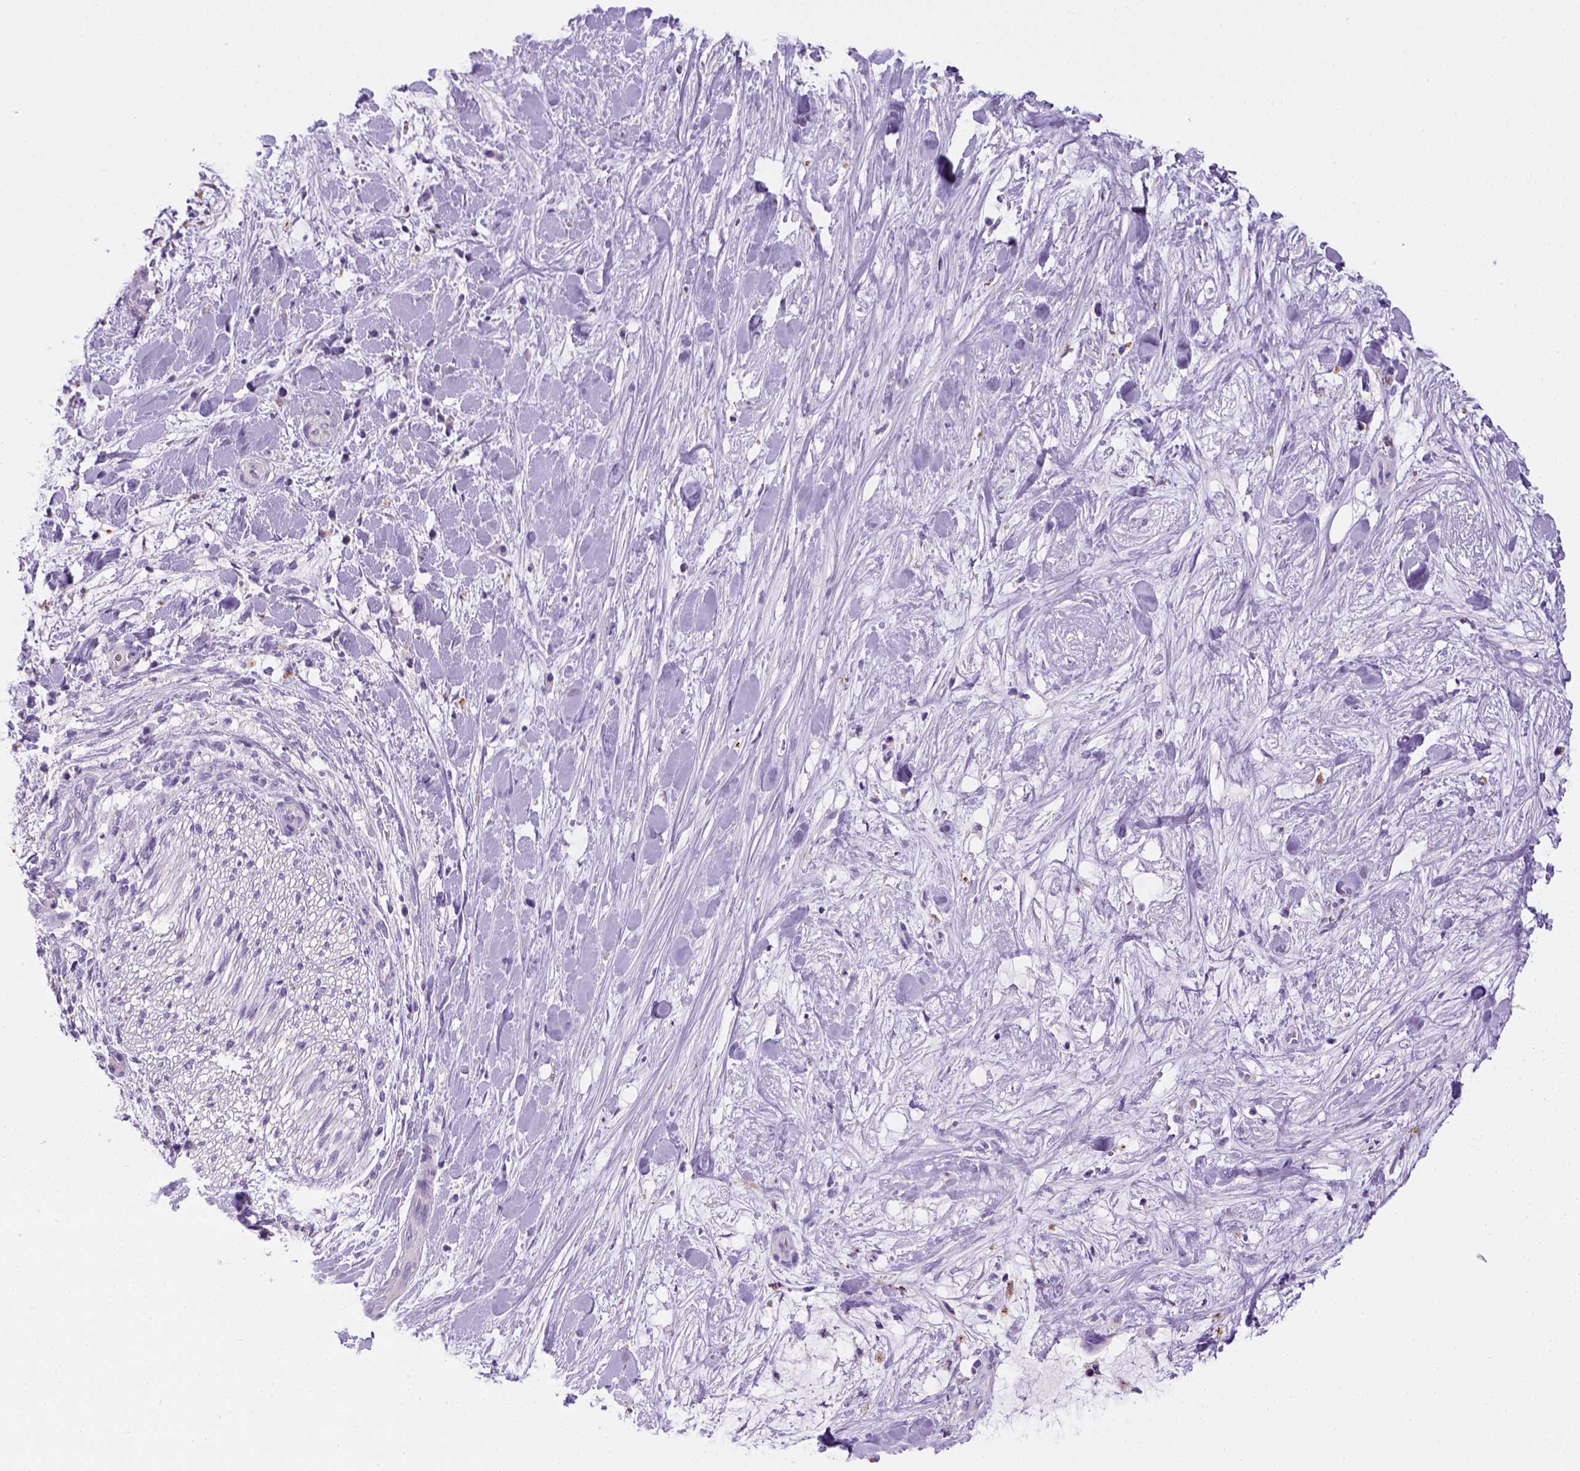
{"staining": {"intensity": "negative", "quantity": "none", "location": "none"}, "tissue": "liver cancer", "cell_type": "Tumor cells", "image_type": "cancer", "snomed": [{"axis": "morphology", "description": "Cholangiocarcinoma"}, {"axis": "topography", "description": "Liver"}], "caption": "This is an immunohistochemistry (IHC) photomicrograph of human liver cancer (cholangiocarcinoma). There is no expression in tumor cells.", "gene": "KRT71", "patient": {"sex": "female", "age": 73}}